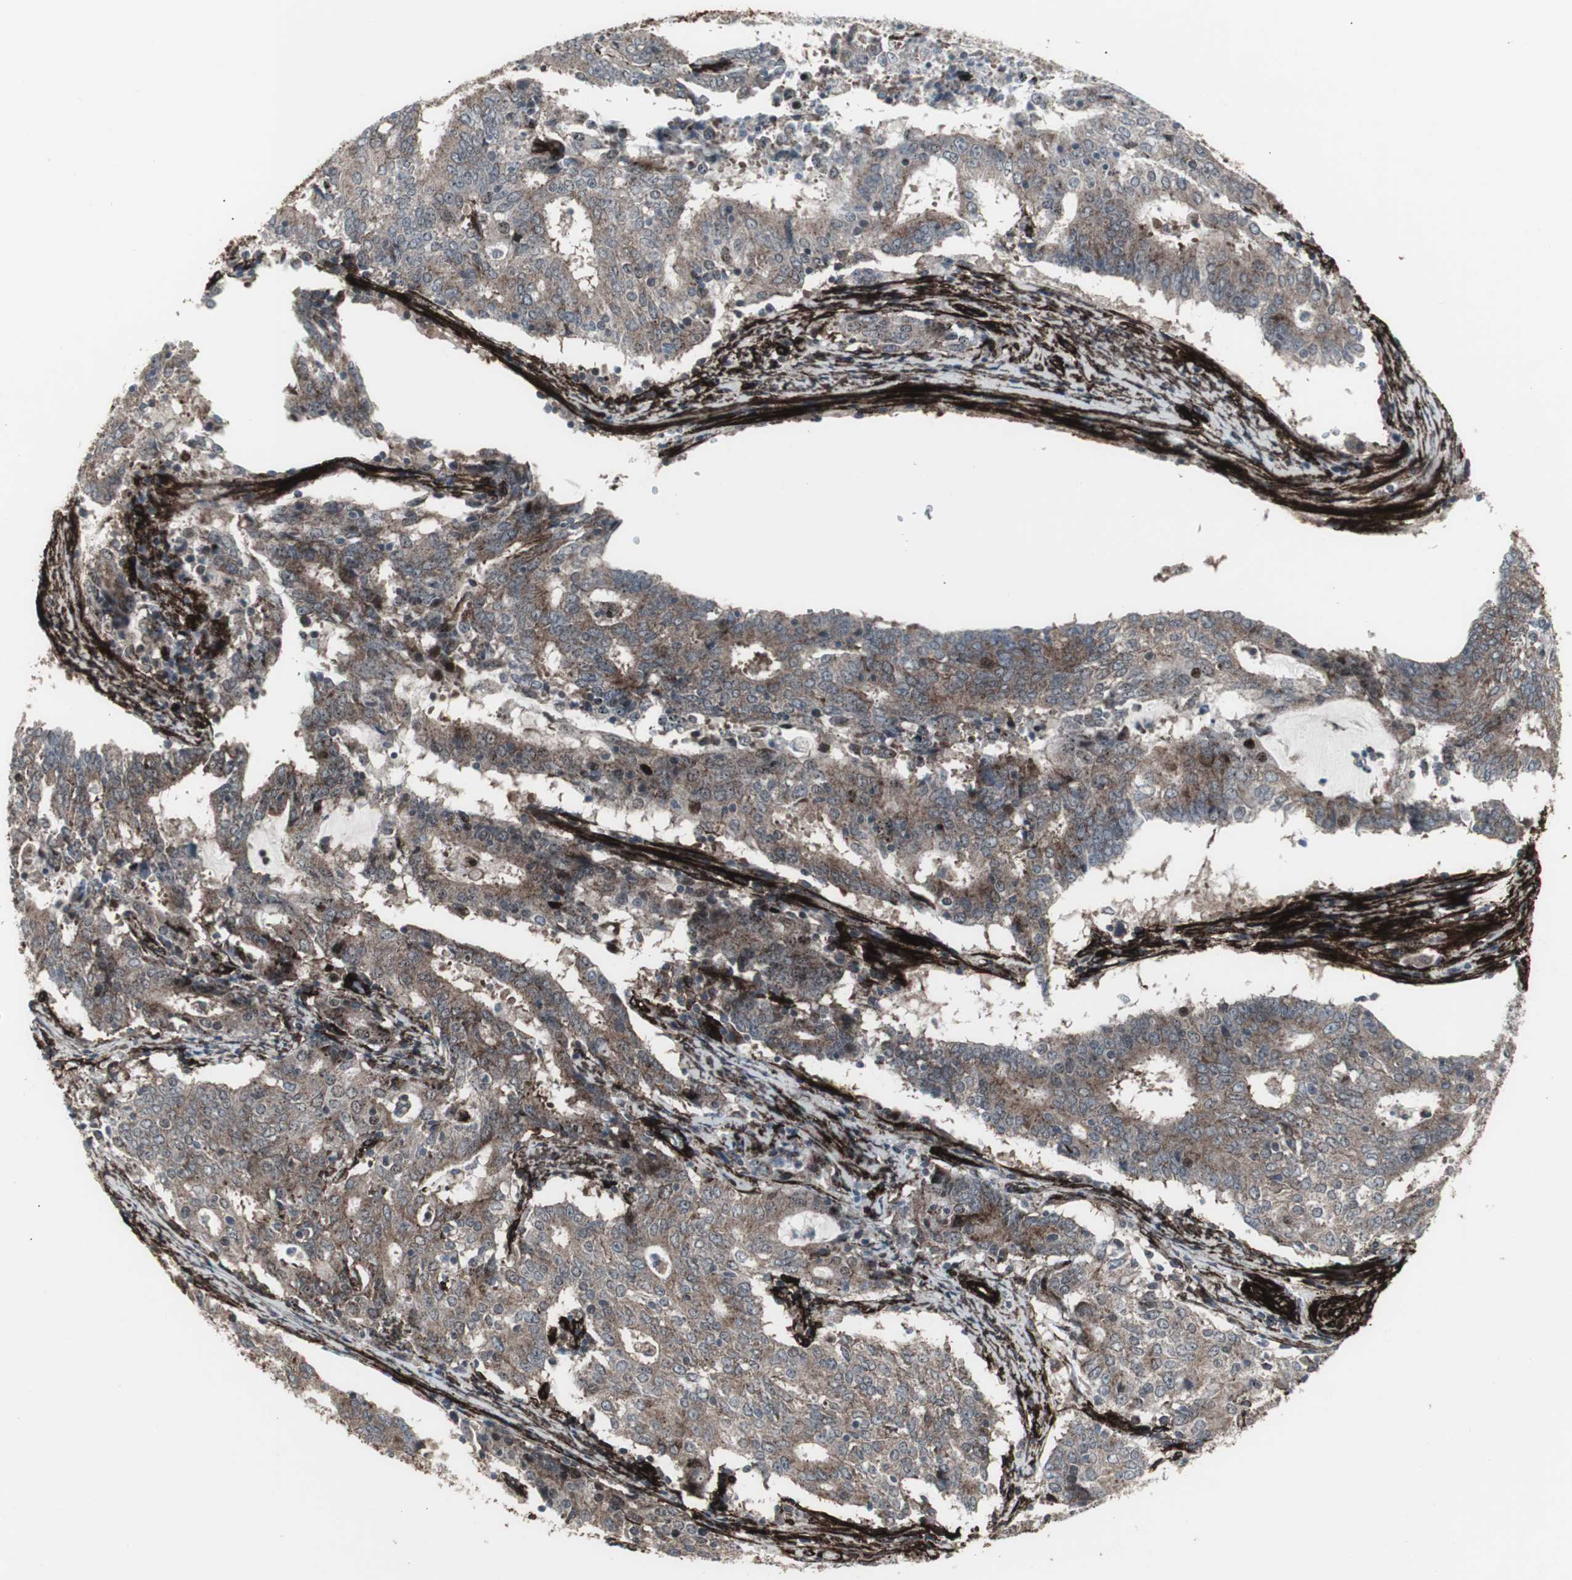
{"staining": {"intensity": "weak", "quantity": ">75%", "location": "cytoplasmic/membranous"}, "tissue": "cervical cancer", "cell_type": "Tumor cells", "image_type": "cancer", "snomed": [{"axis": "morphology", "description": "Adenocarcinoma, NOS"}, {"axis": "topography", "description": "Cervix"}], "caption": "Weak cytoplasmic/membranous expression is seen in about >75% of tumor cells in cervical cancer.", "gene": "PDGFA", "patient": {"sex": "female", "age": 44}}